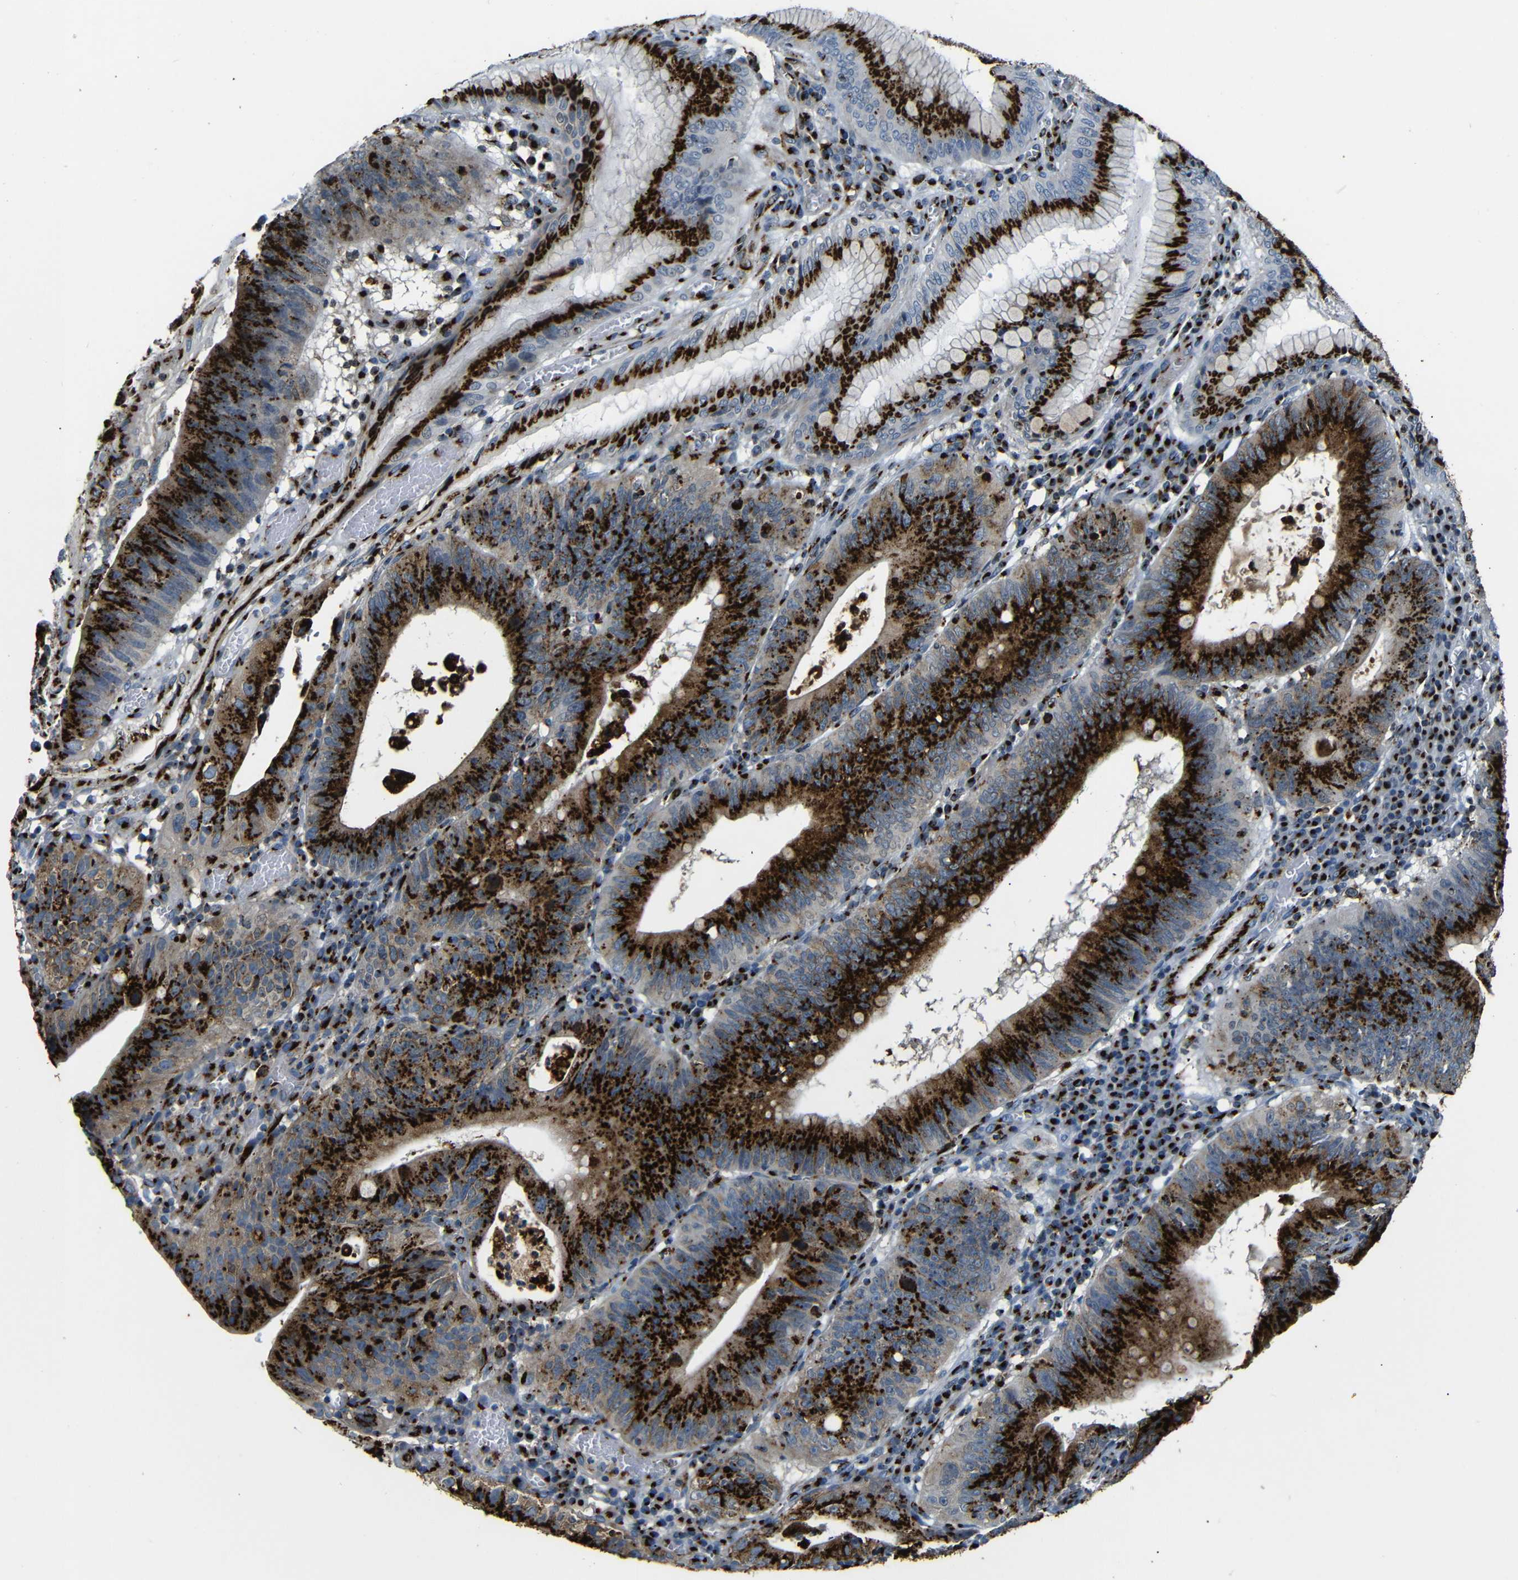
{"staining": {"intensity": "strong", "quantity": ">75%", "location": "cytoplasmic/membranous"}, "tissue": "stomach cancer", "cell_type": "Tumor cells", "image_type": "cancer", "snomed": [{"axis": "morphology", "description": "Adenocarcinoma, NOS"}, {"axis": "topography", "description": "Stomach"}], "caption": "The micrograph displays a brown stain indicating the presence of a protein in the cytoplasmic/membranous of tumor cells in stomach cancer.", "gene": "TGOLN2", "patient": {"sex": "male", "age": 59}}